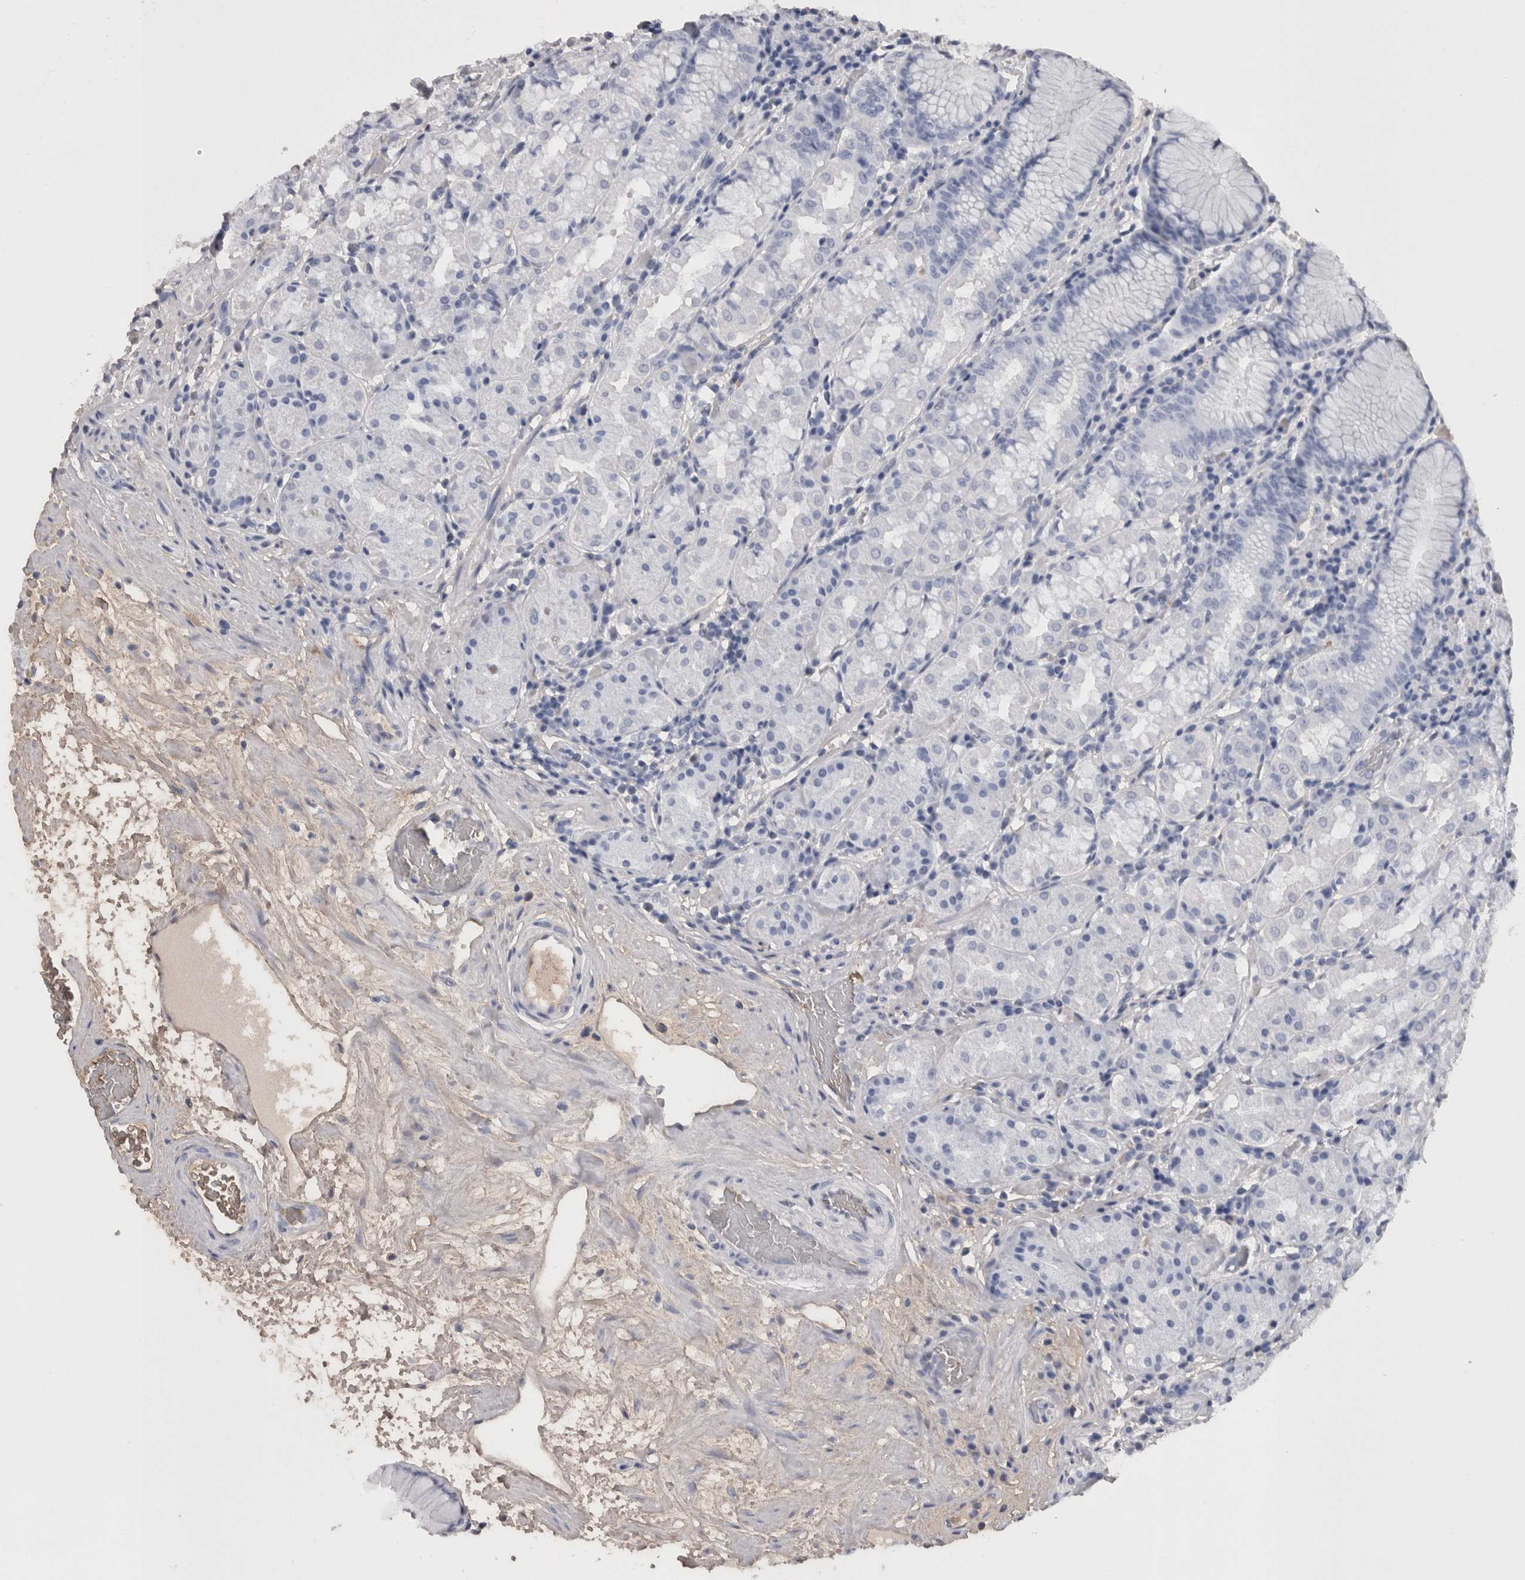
{"staining": {"intensity": "negative", "quantity": "none", "location": "none"}, "tissue": "stomach", "cell_type": "Glandular cells", "image_type": "normal", "snomed": [{"axis": "morphology", "description": "Normal tissue, NOS"}, {"axis": "topography", "description": "Stomach, lower"}], "caption": "Stomach stained for a protein using immunohistochemistry (IHC) demonstrates no expression glandular cells.", "gene": "STC1", "patient": {"sex": "female", "age": 56}}